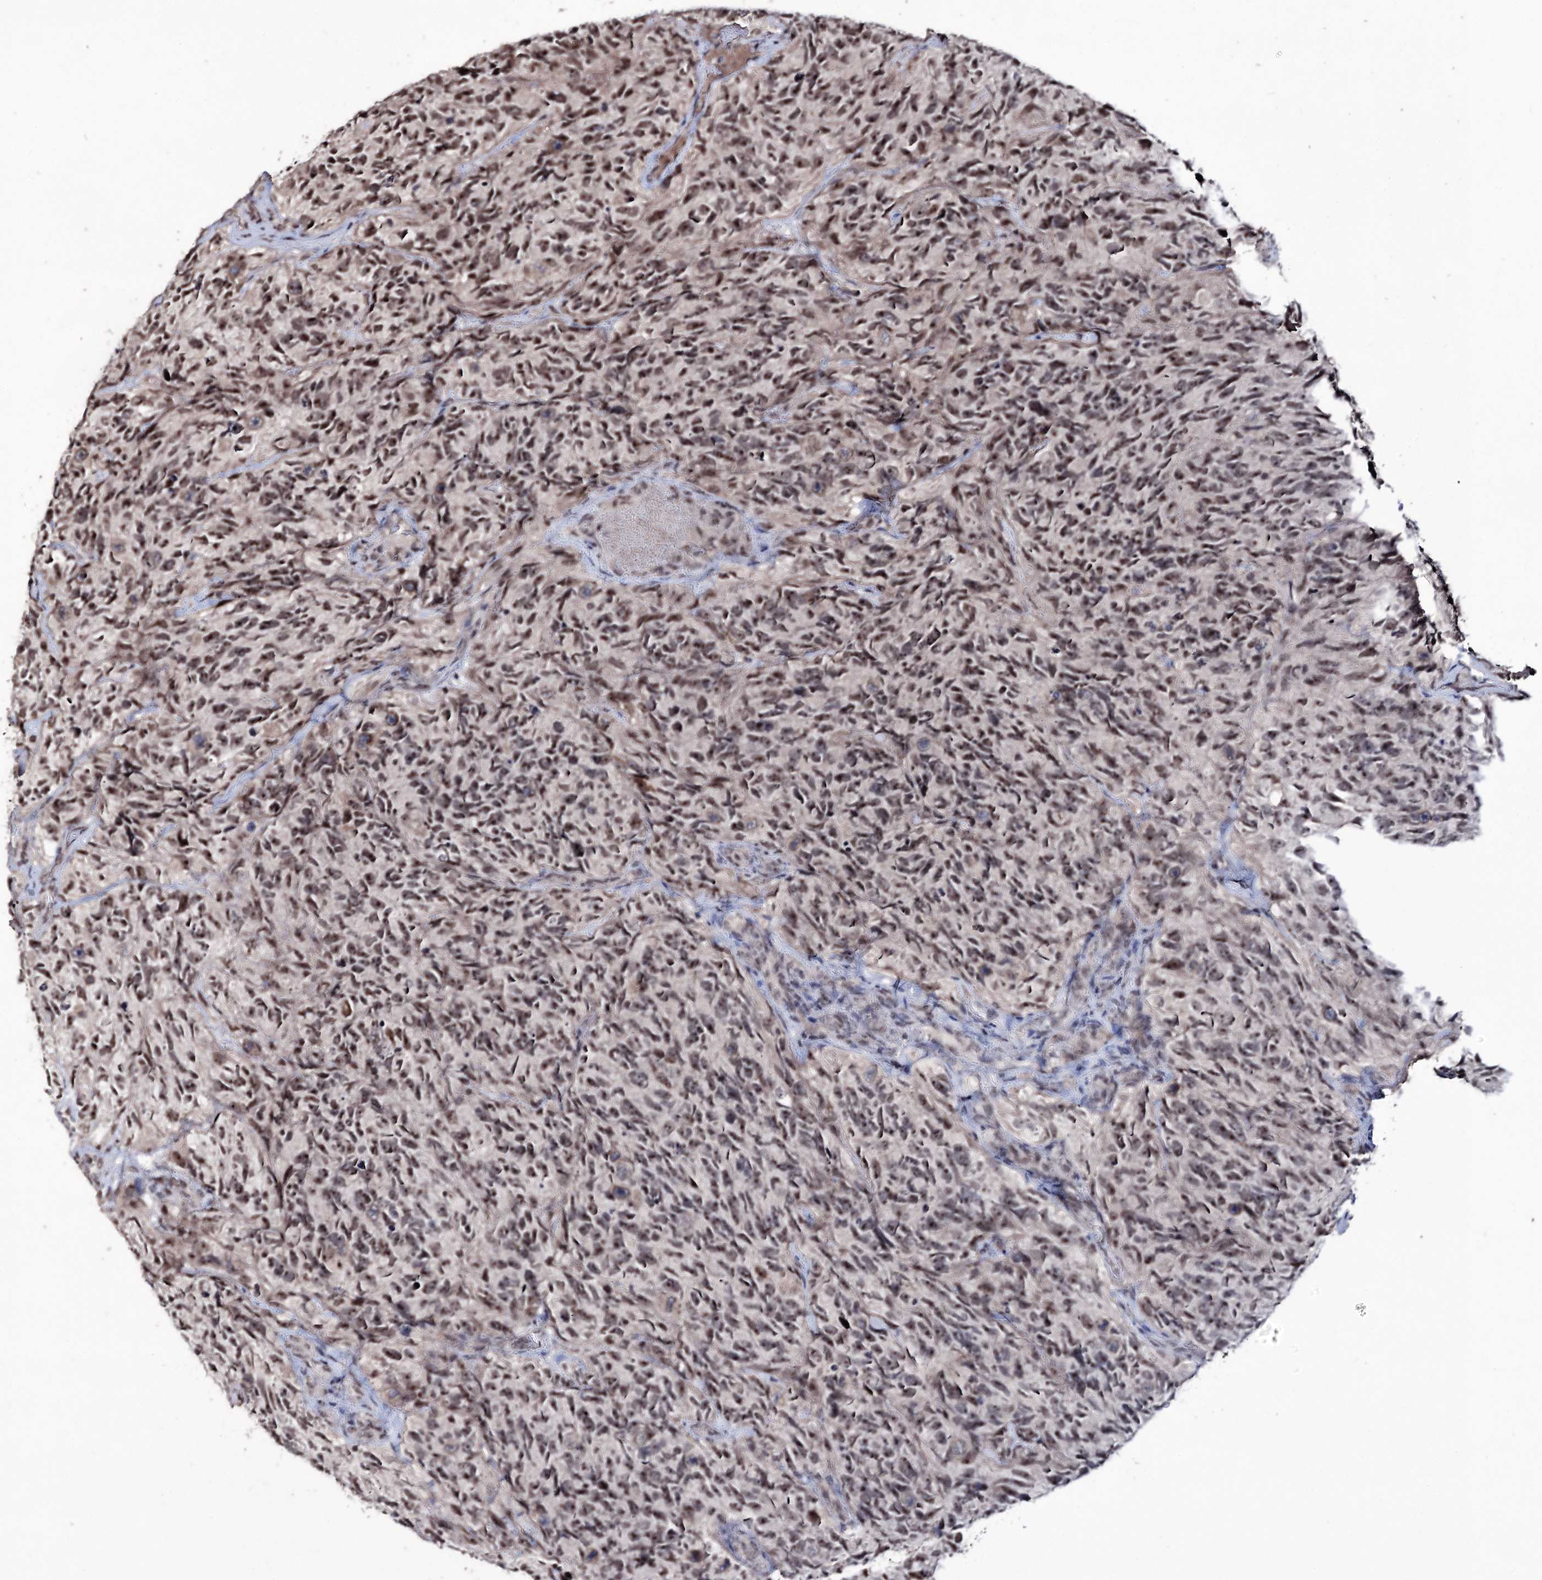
{"staining": {"intensity": "moderate", "quantity": ">75%", "location": "nuclear"}, "tissue": "glioma", "cell_type": "Tumor cells", "image_type": "cancer", "snomed": [{"axis": "morphology", "description": "Glioma, malignant, High grade"}, {"axis": "topography", "description": "Brain"}], "caption": "Glioma stained with a brown dye reveals moderate nuclear positive positivity in about >75% of tumor cells.", "gene": "VGLL4", "patient": {"sex": "male", "age": 69}}